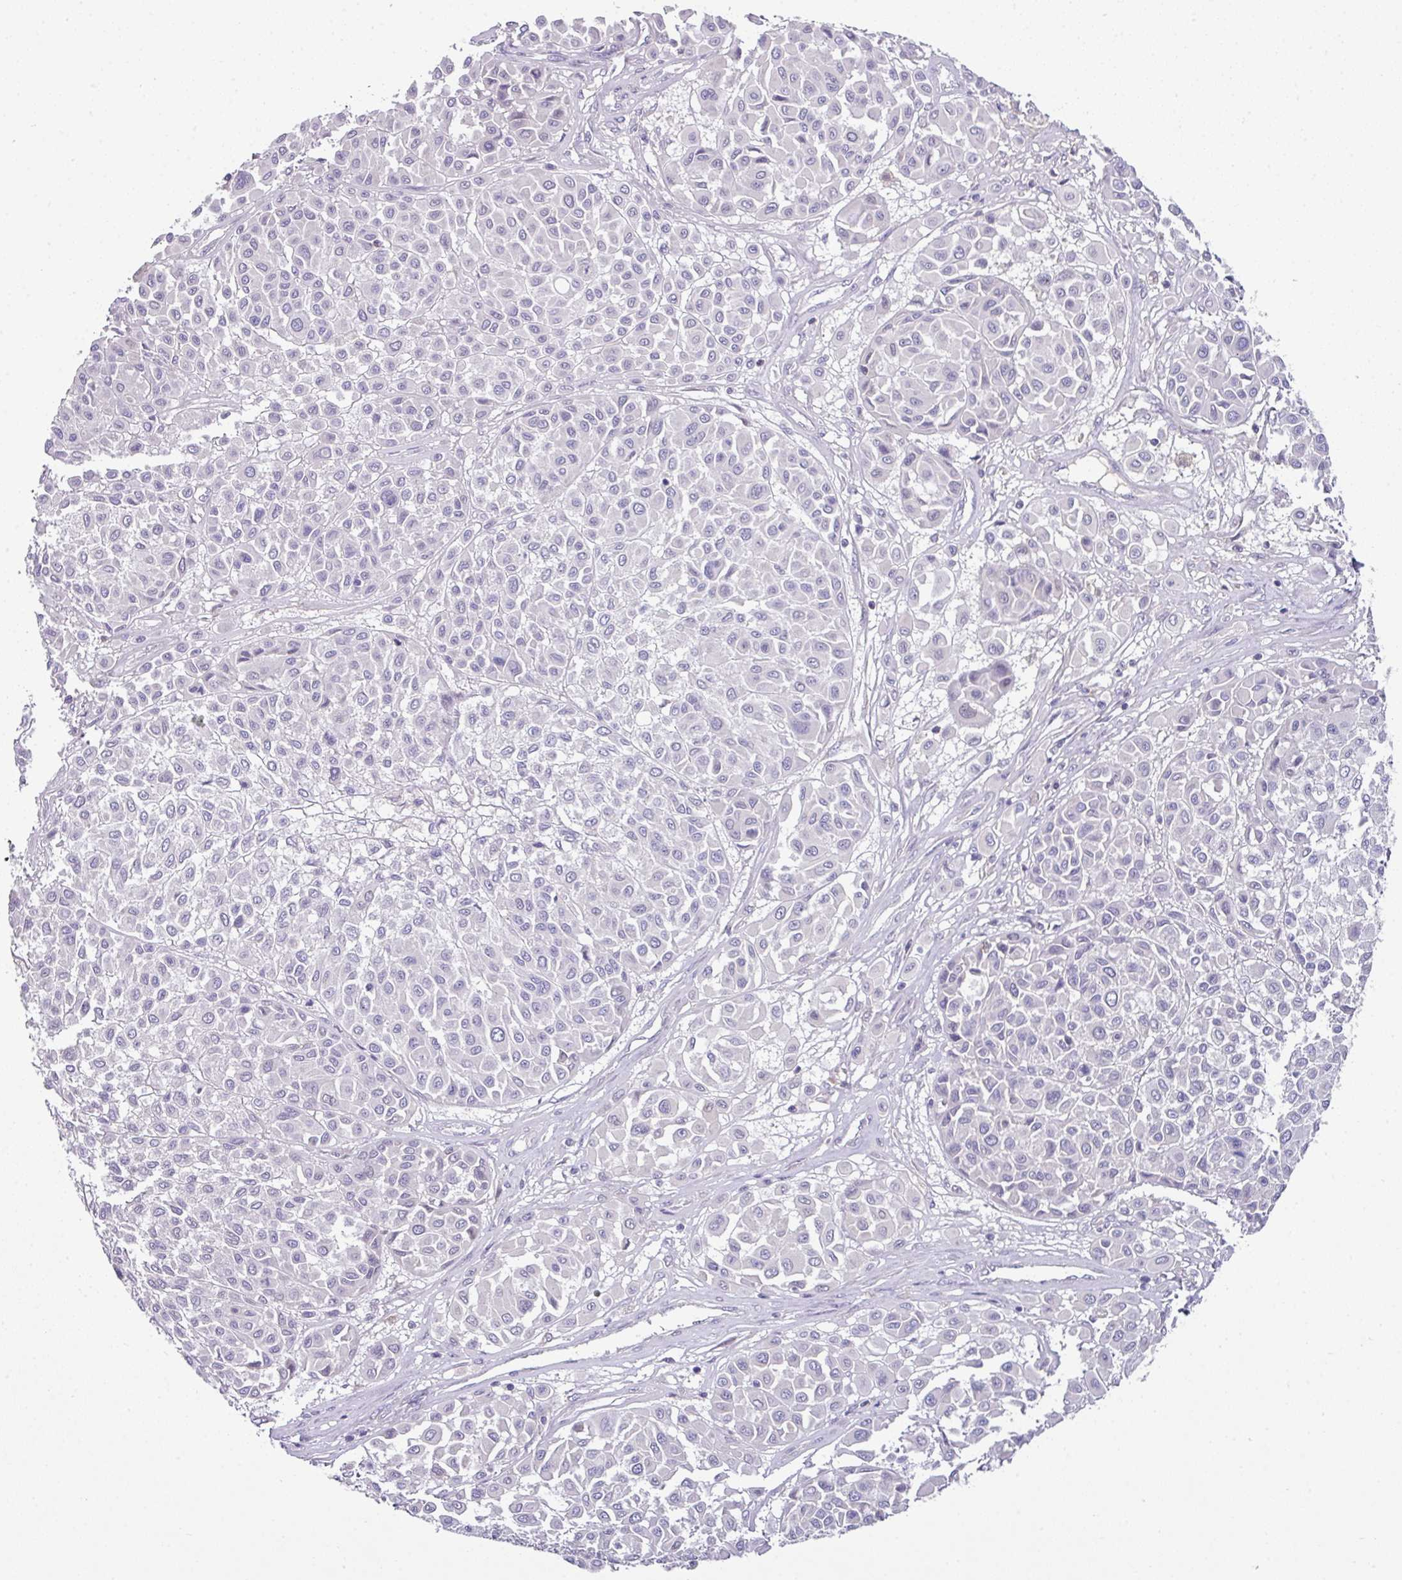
{"staining": {"intensity": "negative", "quantity": "none", "location": "none"}, "tissue": "melanoma", "cell_type": "Tumor cells", "image_type": "cancer", "snomed": [{"axis": "morphology", "description": "Malignant melanoma, Metastatic site"}, {"axis": "topography", "description": "Soft tissue"}], "caption": "DAB (3,3'-diaminobenzidine) immunohistochemical staining of human melanoma displays no significant expression in tumor cells. (DAB immunohistochemistry (IHC), high magnification).", "gene": "SLAMF6", "patient": {"sex": "male", "age": 41}}